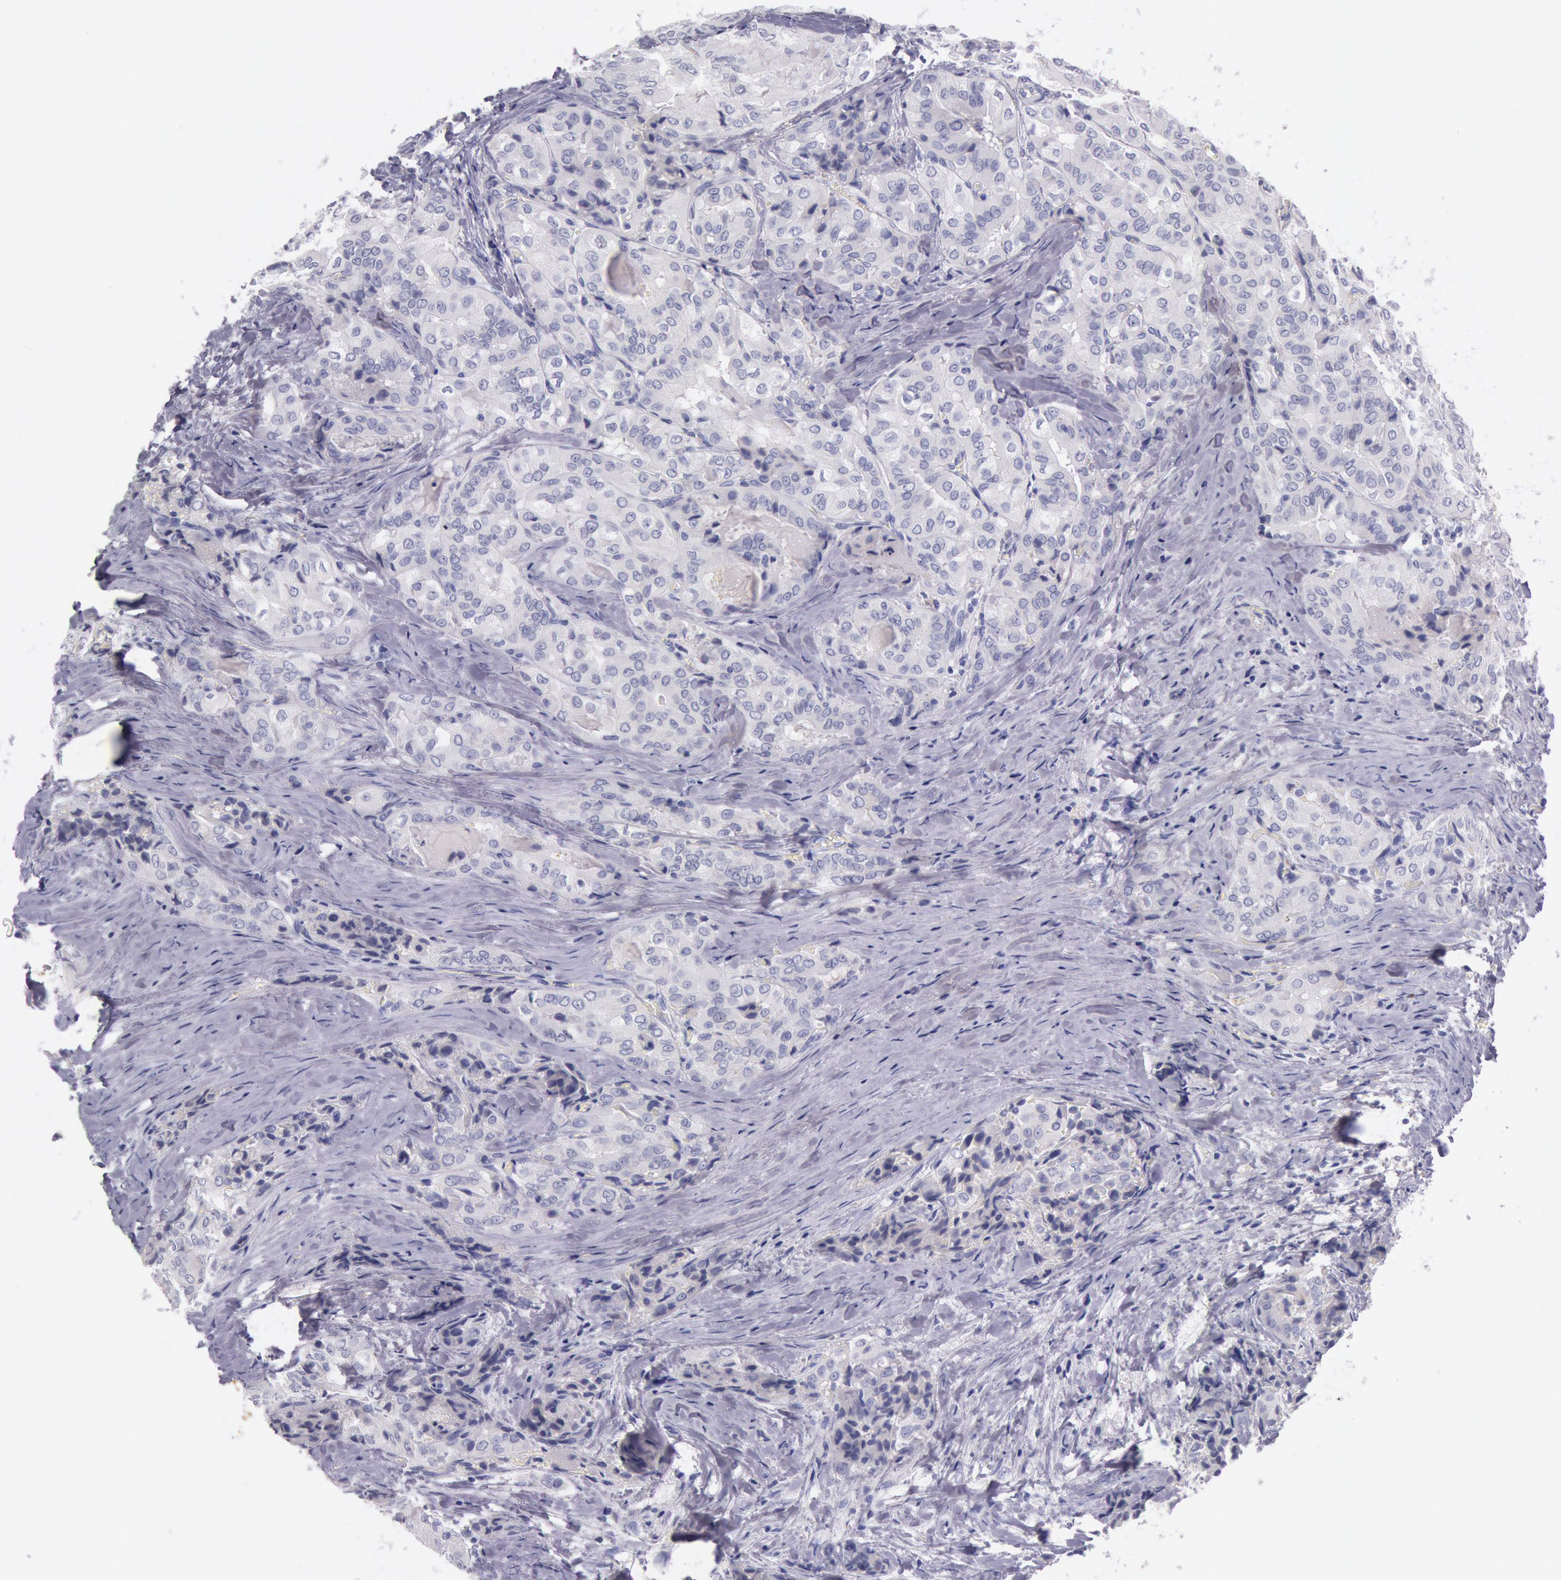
{"staining": {"intensity": "negative", "quantity": "none", "location": "none"}, "tissue": "thyroid cancer", "cell_type": "Tumor cells", "image_type": "cancer", "snomed": [{"axis": "morphology", "description": "Papillary adenocarcinoma, NOS"}, {"axis": "topography", "description": "Thyroid gland"}], "caption": "An immunohistochemistry (IHC) image of thyroid papillary adenocarcinoma is shown. There is no staining in tumor cells of thyroid papillary adenocarcinoma. Brightfield microscopy of IHC stained with DAB (brown) and hematoxylin (blue), captured at high magnification.", "gene": "EGFR", "patient": {"sex": "female", "age": 71}}